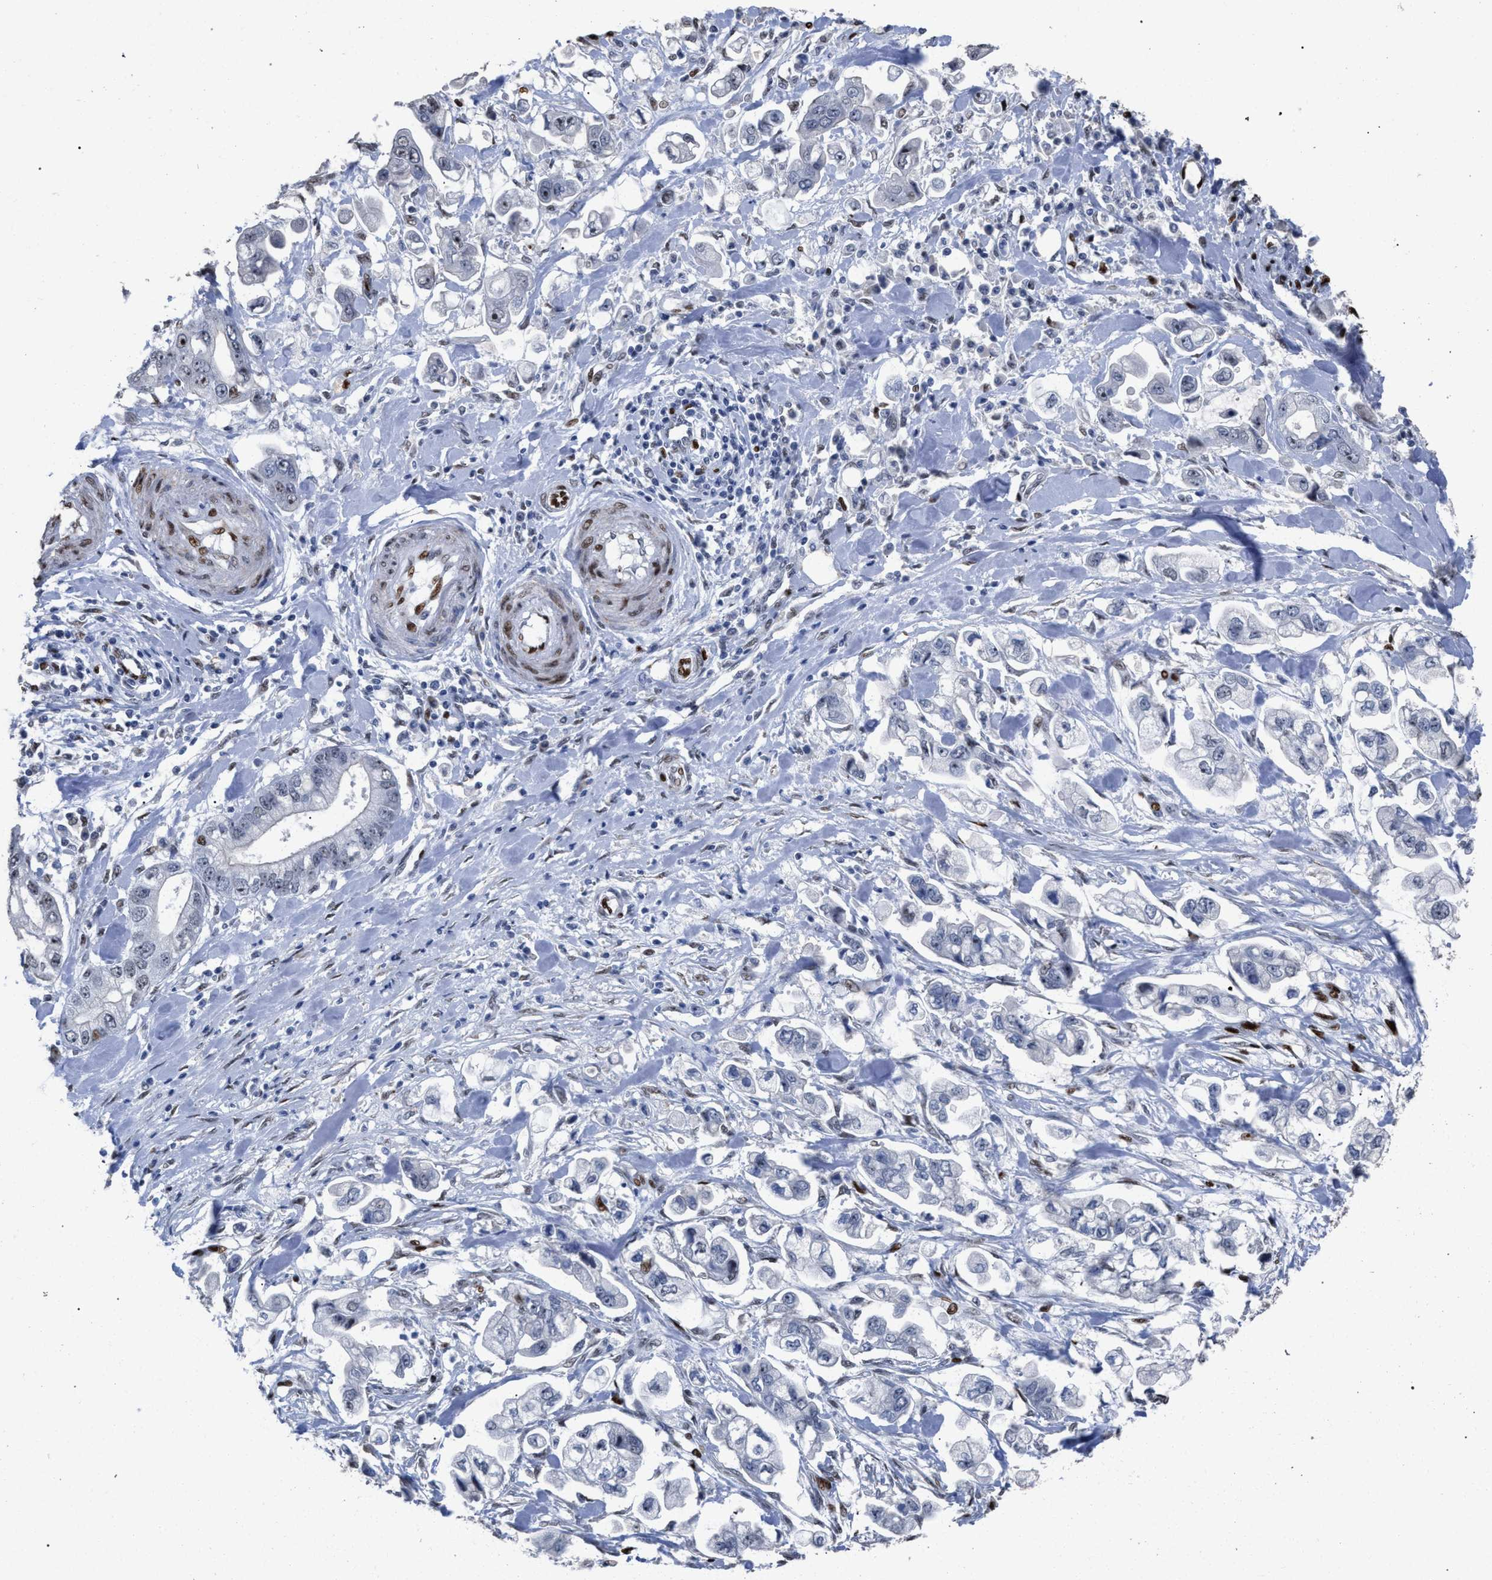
{"staining": {"intensity": "weak", "quantity": "<25%", "location": "nuclear"}, "tissue": "stomach cancer", "cell_type": "Tumor cells", "image_type": "cancer", "snomed": [{"axis": "morphology", "description": "Normal tissue, NOS"}, {"axis": "morphology", "description": "Adenocarcinoma, NOS"}, {"axis": "topography", "description": "Stomach"}], "caption": "Immunohistochemical staining of human stomach cancer exhibits no significant positivity in tumor cells. (DAB IHC with hematoxylin counter stain).", "gene": "TP53BP1", "patient": {"sex": "male", "age": 62}}